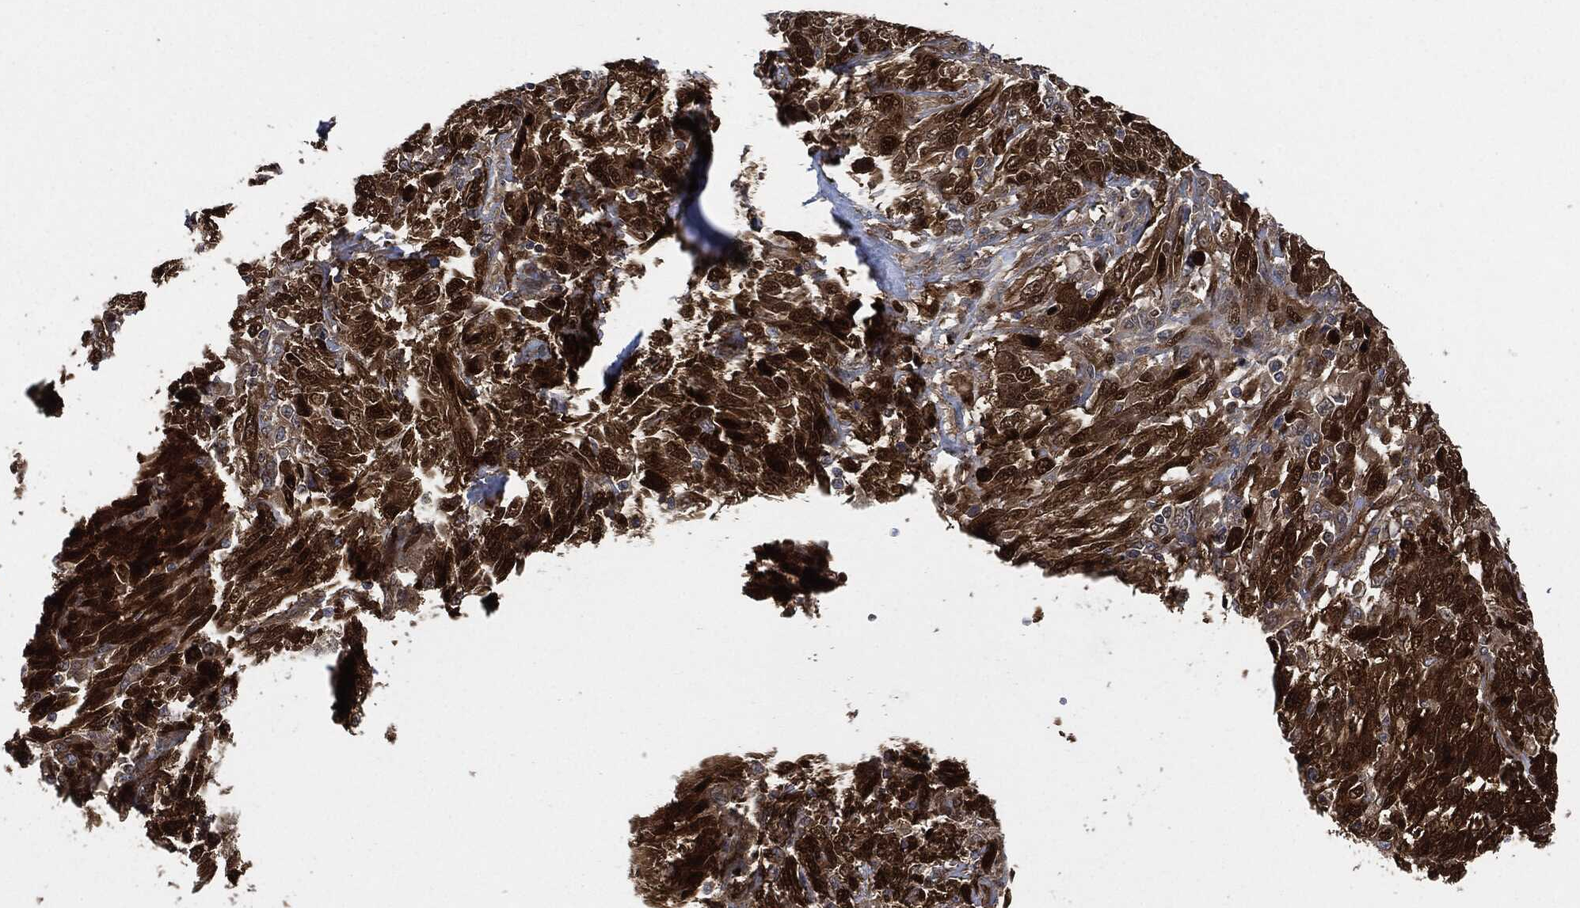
{"staining": {"intensity": "strong", "quantity": "25%-75%", "location": "cytoplasmic/membranous,nuclear"}, "tissue": "melanoma", "cell_type": "Tumor cells", "image_type": "cancer", "snomed": [{"axis": "morphology", "description": "Malignant melanoma, NOS"}, {"axis": "topography", "description": "Skin"}], "caption": "Melanoma tissue displays strong cytoplasmic/membranous and nuclear staining in approximately 25%-75% of tumor cells", "gene": "DCTN1", "patient": {"sex": "female", "age": 91}}